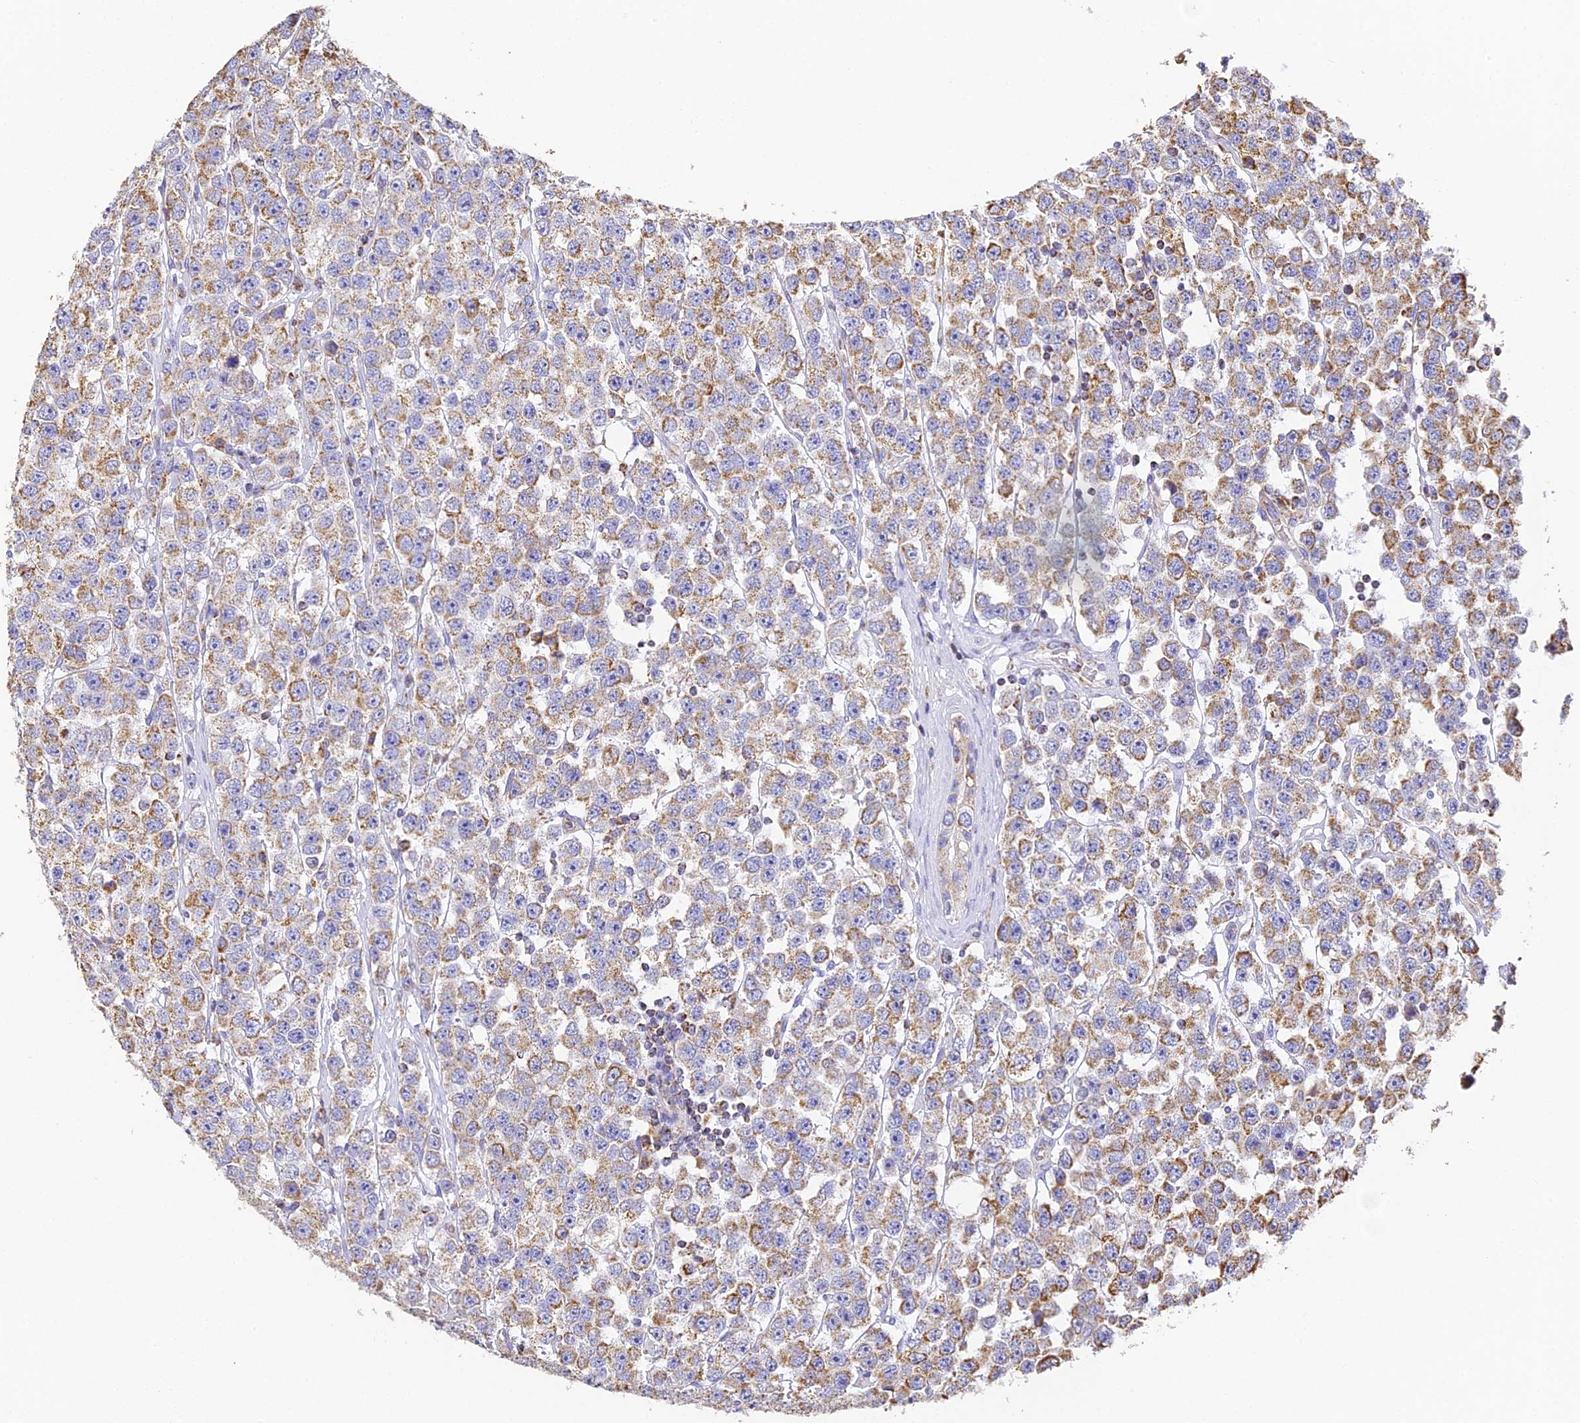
{"staining": {"intensity": "weak", "quantity": ">75%", "location": "cytoplasmic/membranous"}, "tissue": "testis cancer", "cell_type": "Tumor cells", "image_type": "cancer", "snomed": [{"axis": "morphology", "description": "Seminoma, NOS"}, {"axis": "topography", "description": "Testis"}], "caption": "Testis cancer (seminoma) tissue displays weak cytoplasmic/membranous staining in about >75% of tumor cells, visualized by immunohistochemistry.", "gene": "COX6C", "patient": {"sex": "male", "age": 28}}